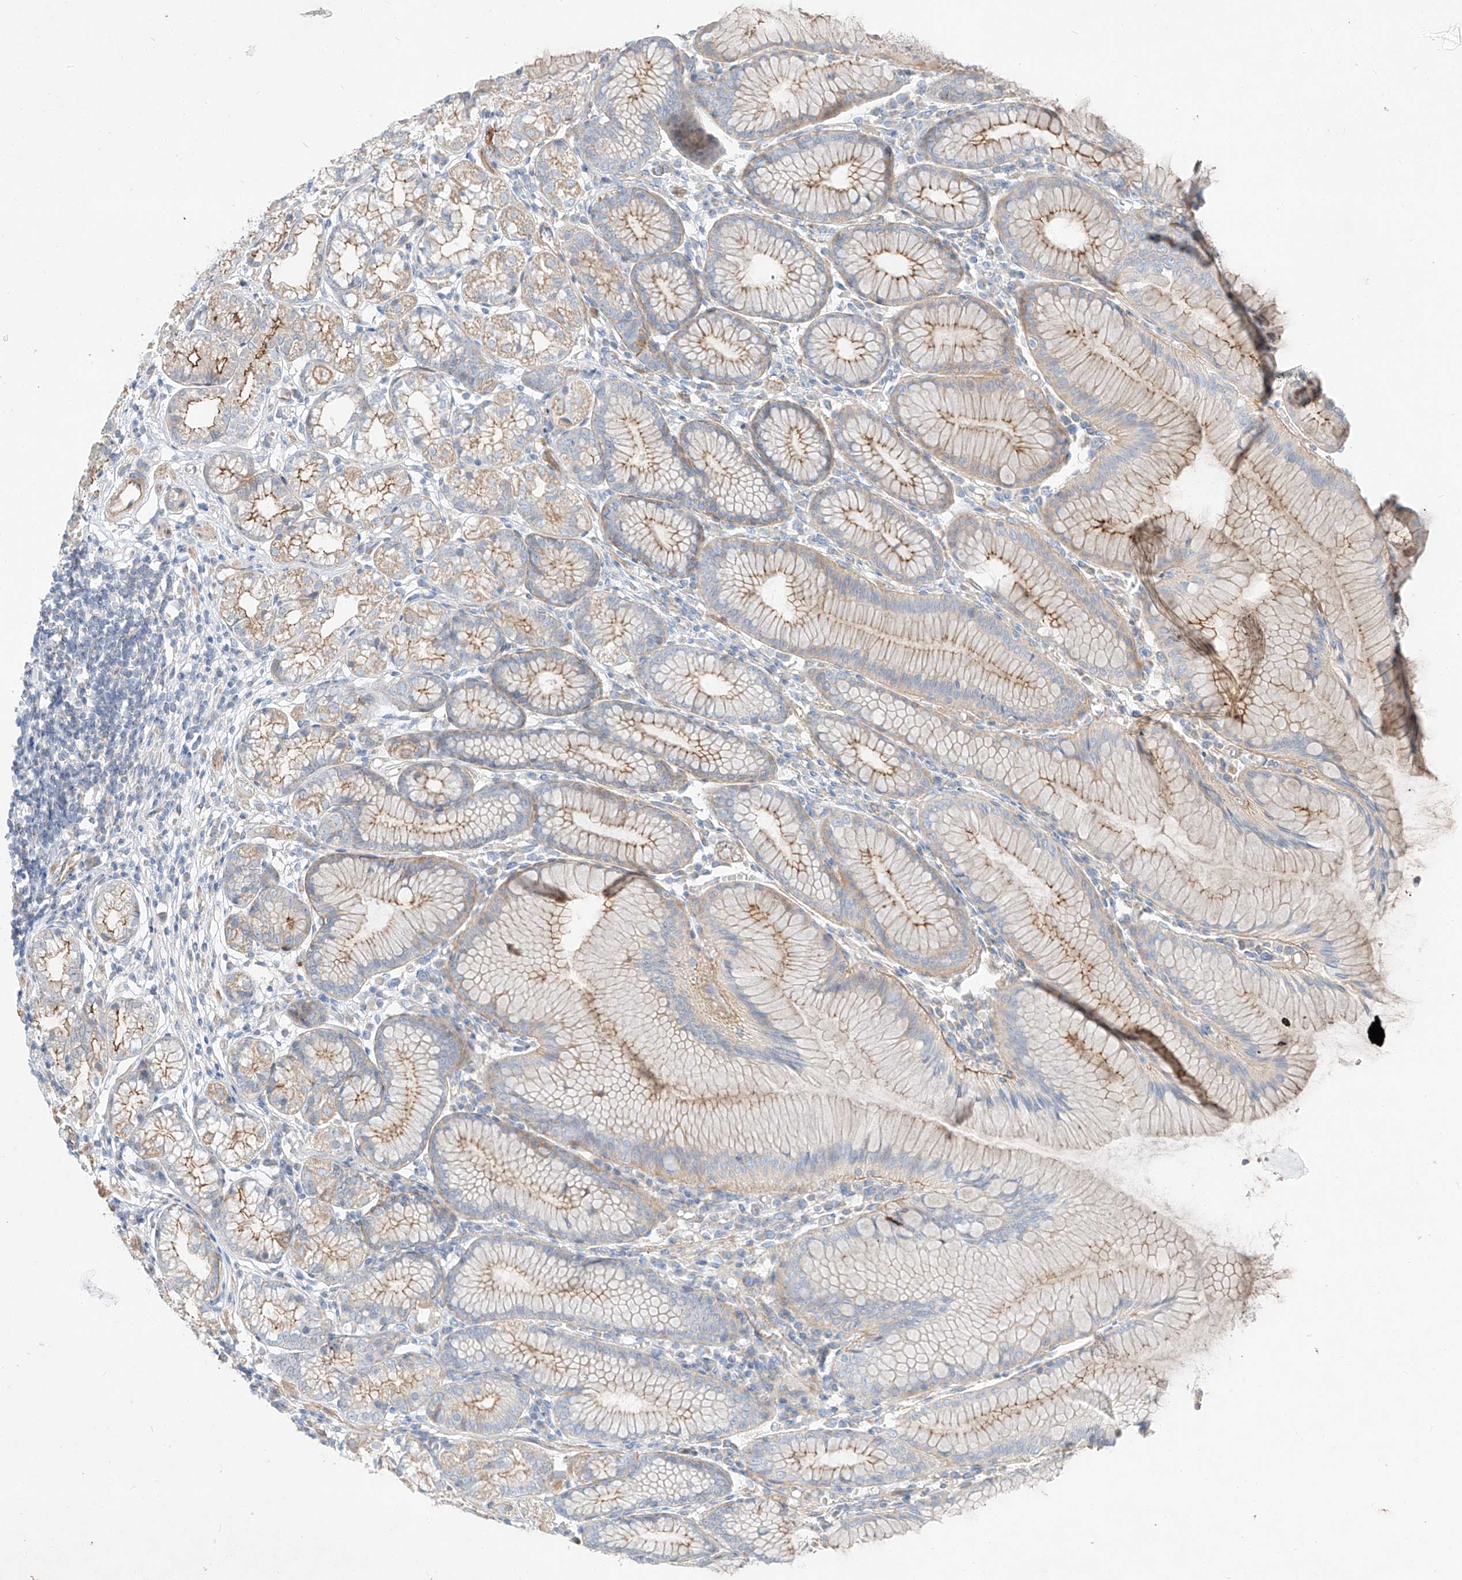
{"staining": {"intensity": "moderate", "quantity": "25%-75%", "location": "cytoplasmic/membranous"}, "tissue": "stomach", "cell_type": "Glandular cells", "image_type": "normal", "snomed": [{"axis": "morphology", "description": "Normal tissue, NOS"}, {"axis": "topography", "description": "Stomach"}], "caption": "High-power microscopy captured an IHC image of normal stomach, revealing moderate cytoplasmic/membranous positivity in approximately 25%-75% of glandular cells.", "gene": "AJM1", "patient": {"sex": "female", "age": 57}}